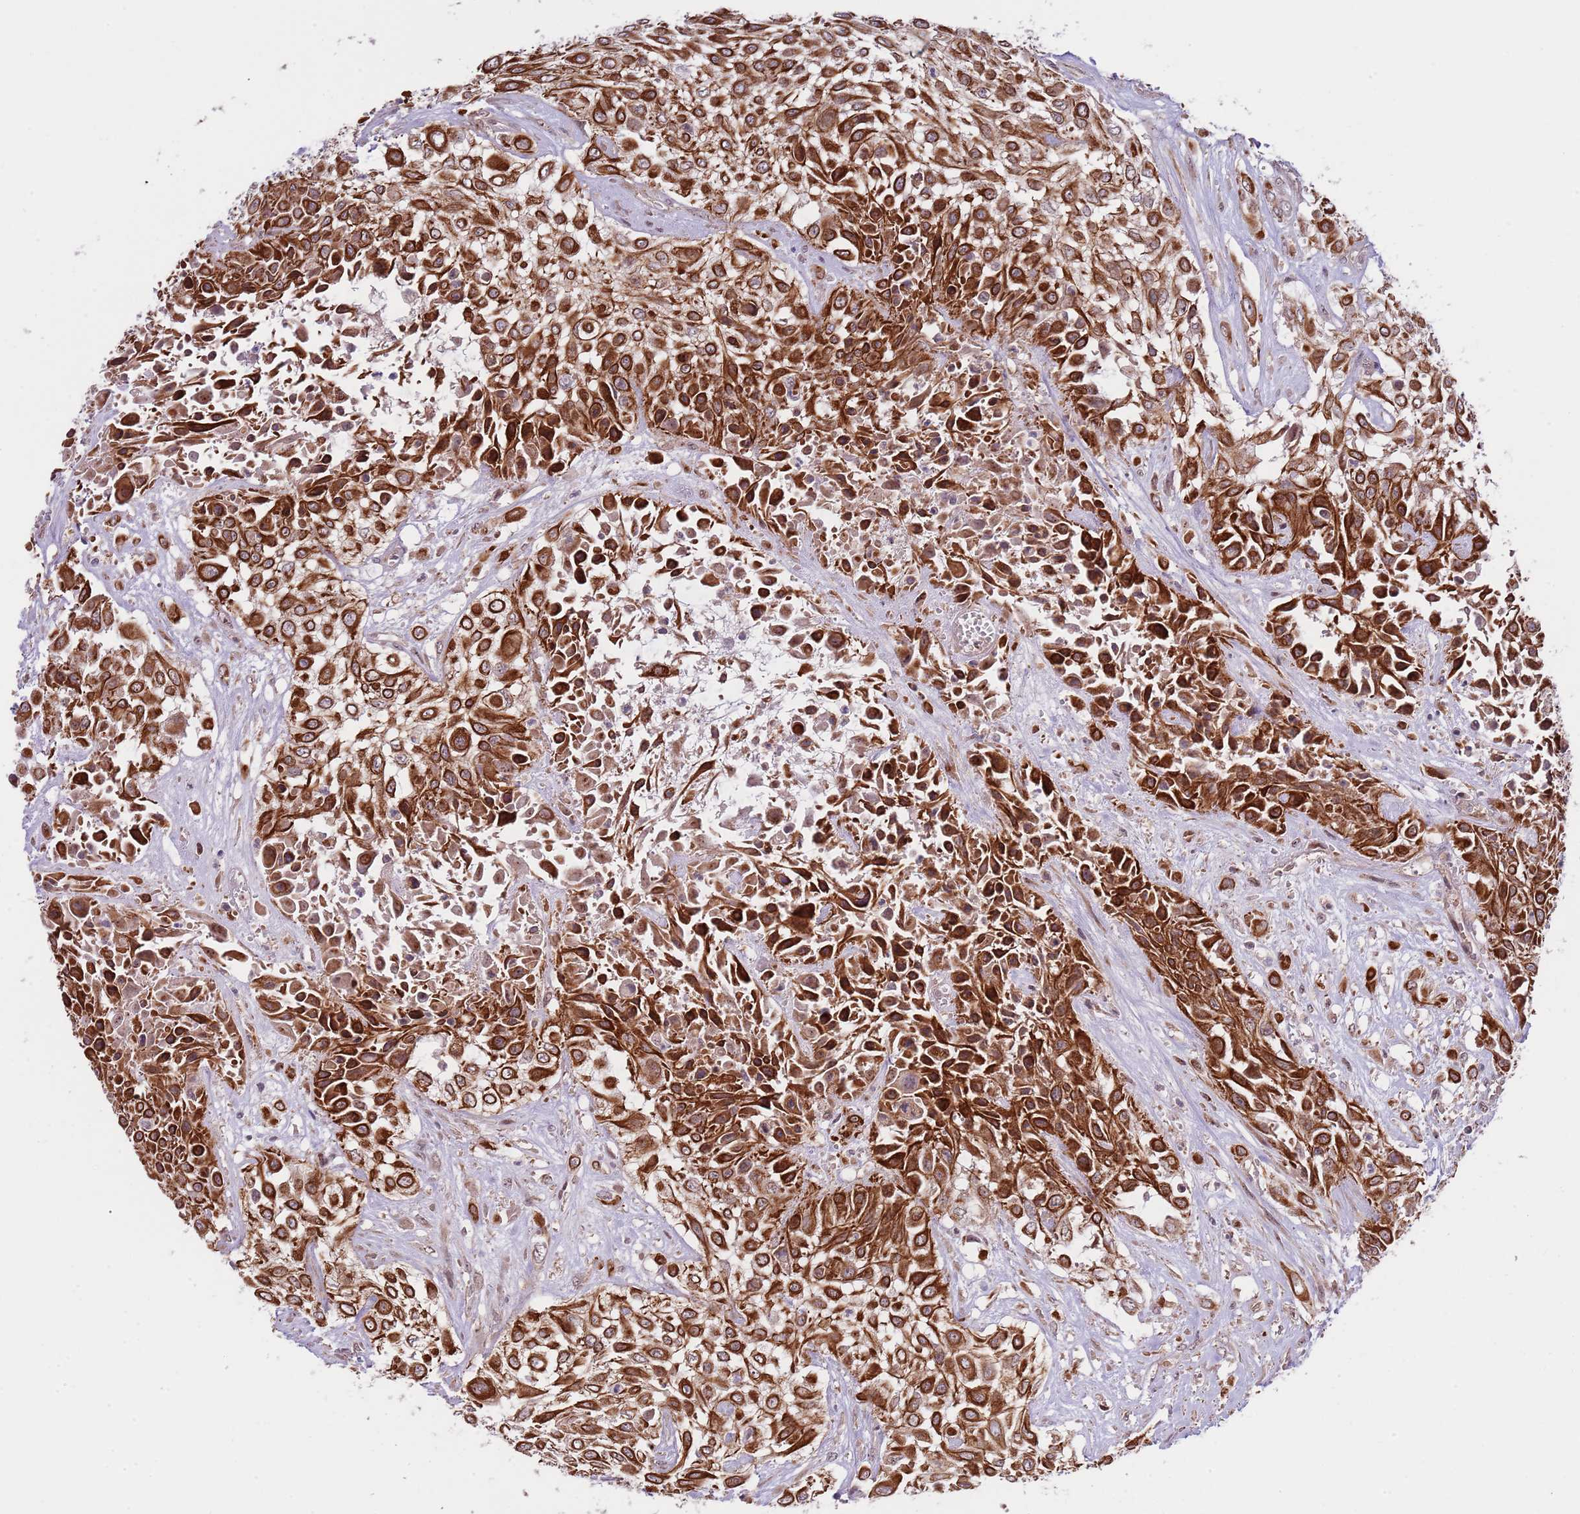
{"staining": {"intensity": "strong", "quantity": ">75%", "location": "cytoplasmic/membranous"}, "tissue": "urothelial cancer", "cell_type": "Tumor cells", "image_type": "cancer", "snomed": [{"axis": "morphology", "description": "Urothelial carcinoma, High grade"}, {"axis": "topography", "description": "Urinary bladder"}], "caption": "DAB immunohistochemical staining of urothelial cancer shows strong cytoplasmic/membranous protein expression in approximately >75% of tumor cells.", "gene": "PRR16", "patient": {"sex": "male", "age": 57}}